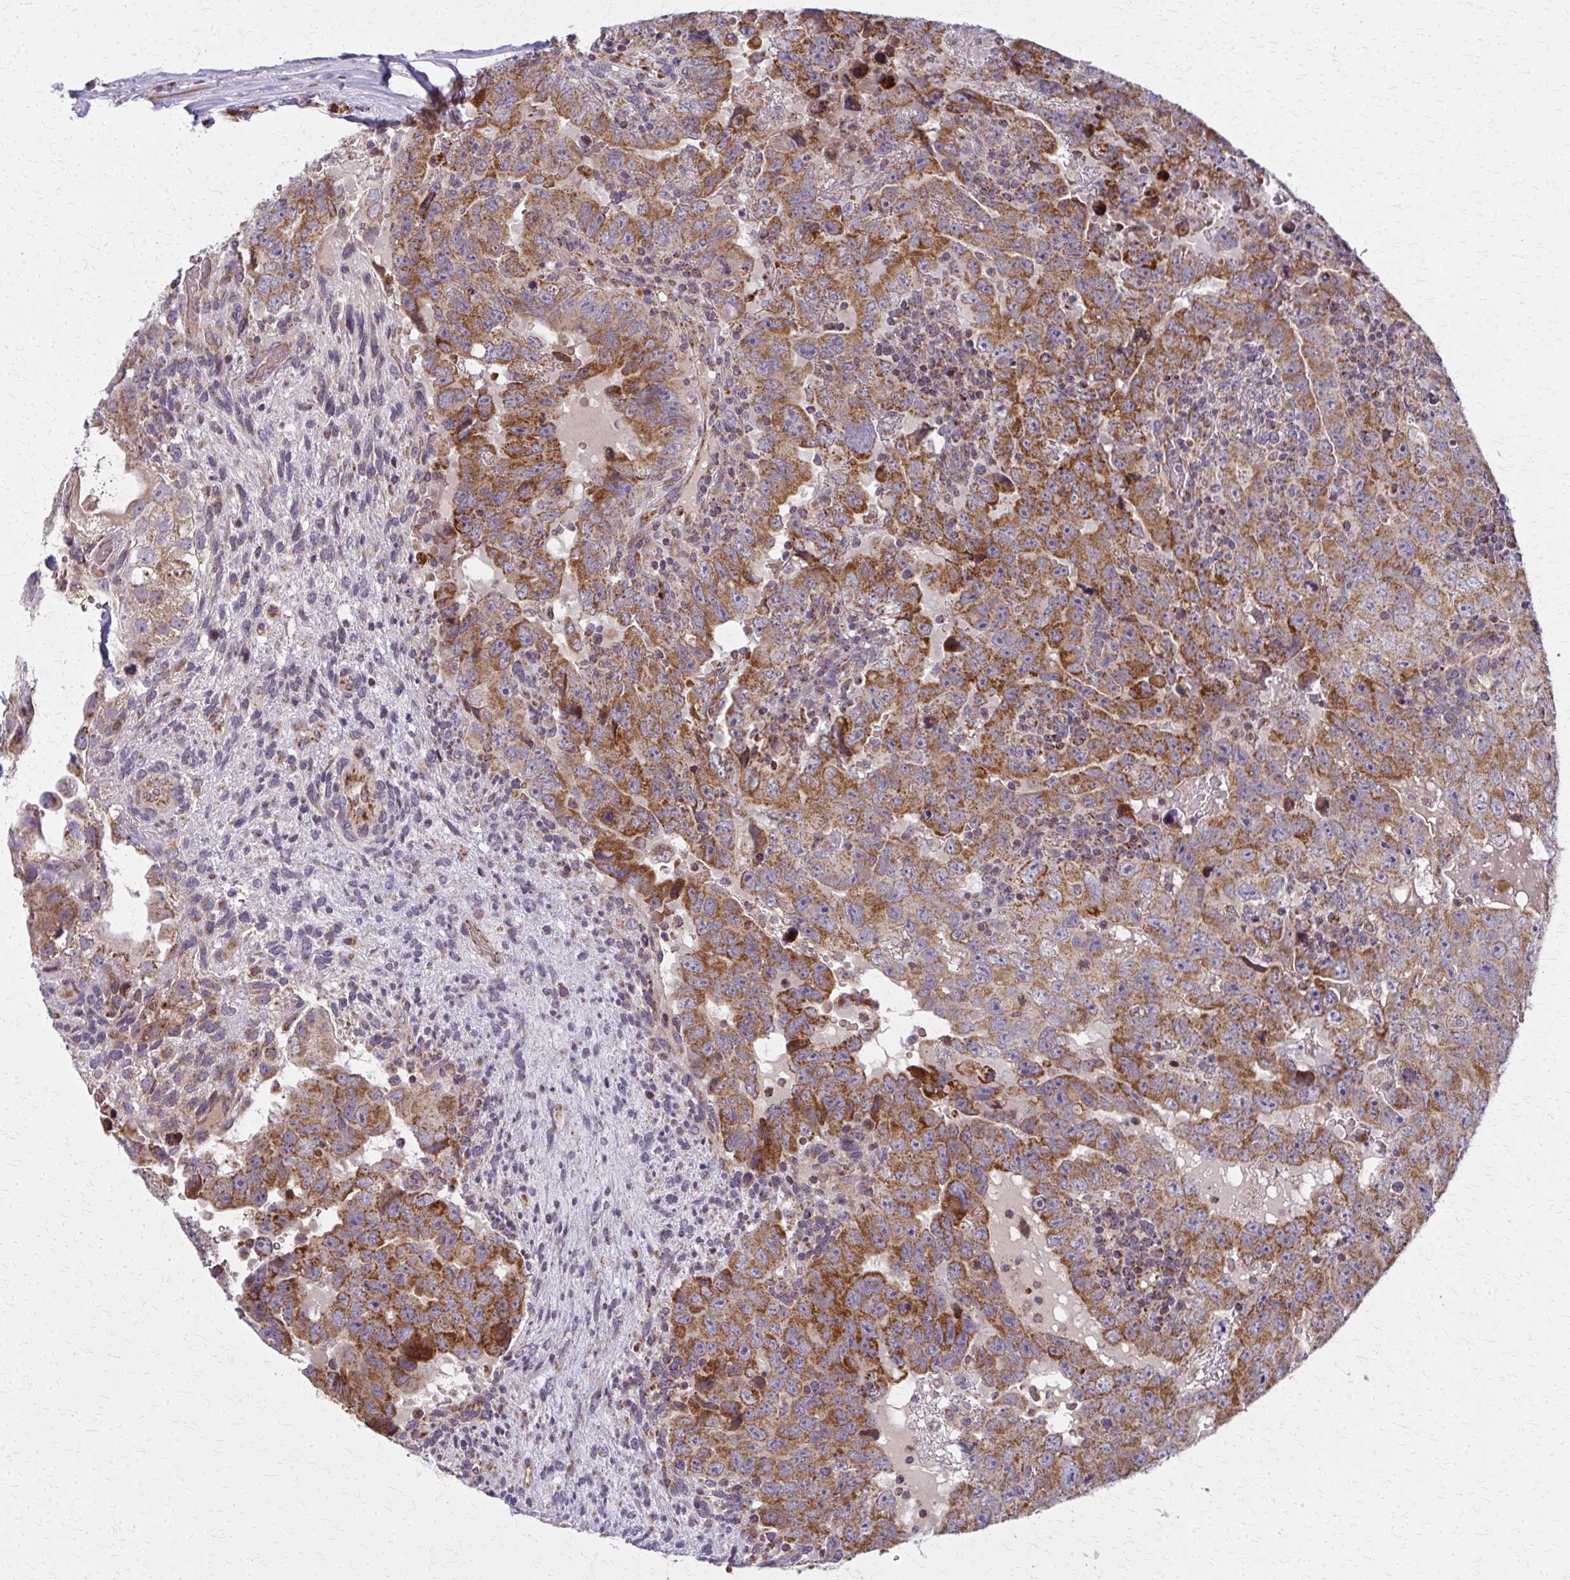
{"staining": {"intensity": "moderate", "quantity": ">75%", "location": "cytoplasmic/membranous"}, "tissue": "testis cancer", "cell_type": "Tumor cells", "image_type": "cancer", "snomed": [{"axis": "morphology", "description": "Carcinoma, Embryonal, NOS"}, {"axis": "topography", "description": "Testis"}], "caption": "Brown immunohistochemical staining in embryonal carcinoma (testis) displays moderate cytoplasmic/membranous positivity in about >75% of tumor cells. Nuclei are stained in blue.", "gene": "MCCC1", "patient": {"sex": "male", "age": 24}}